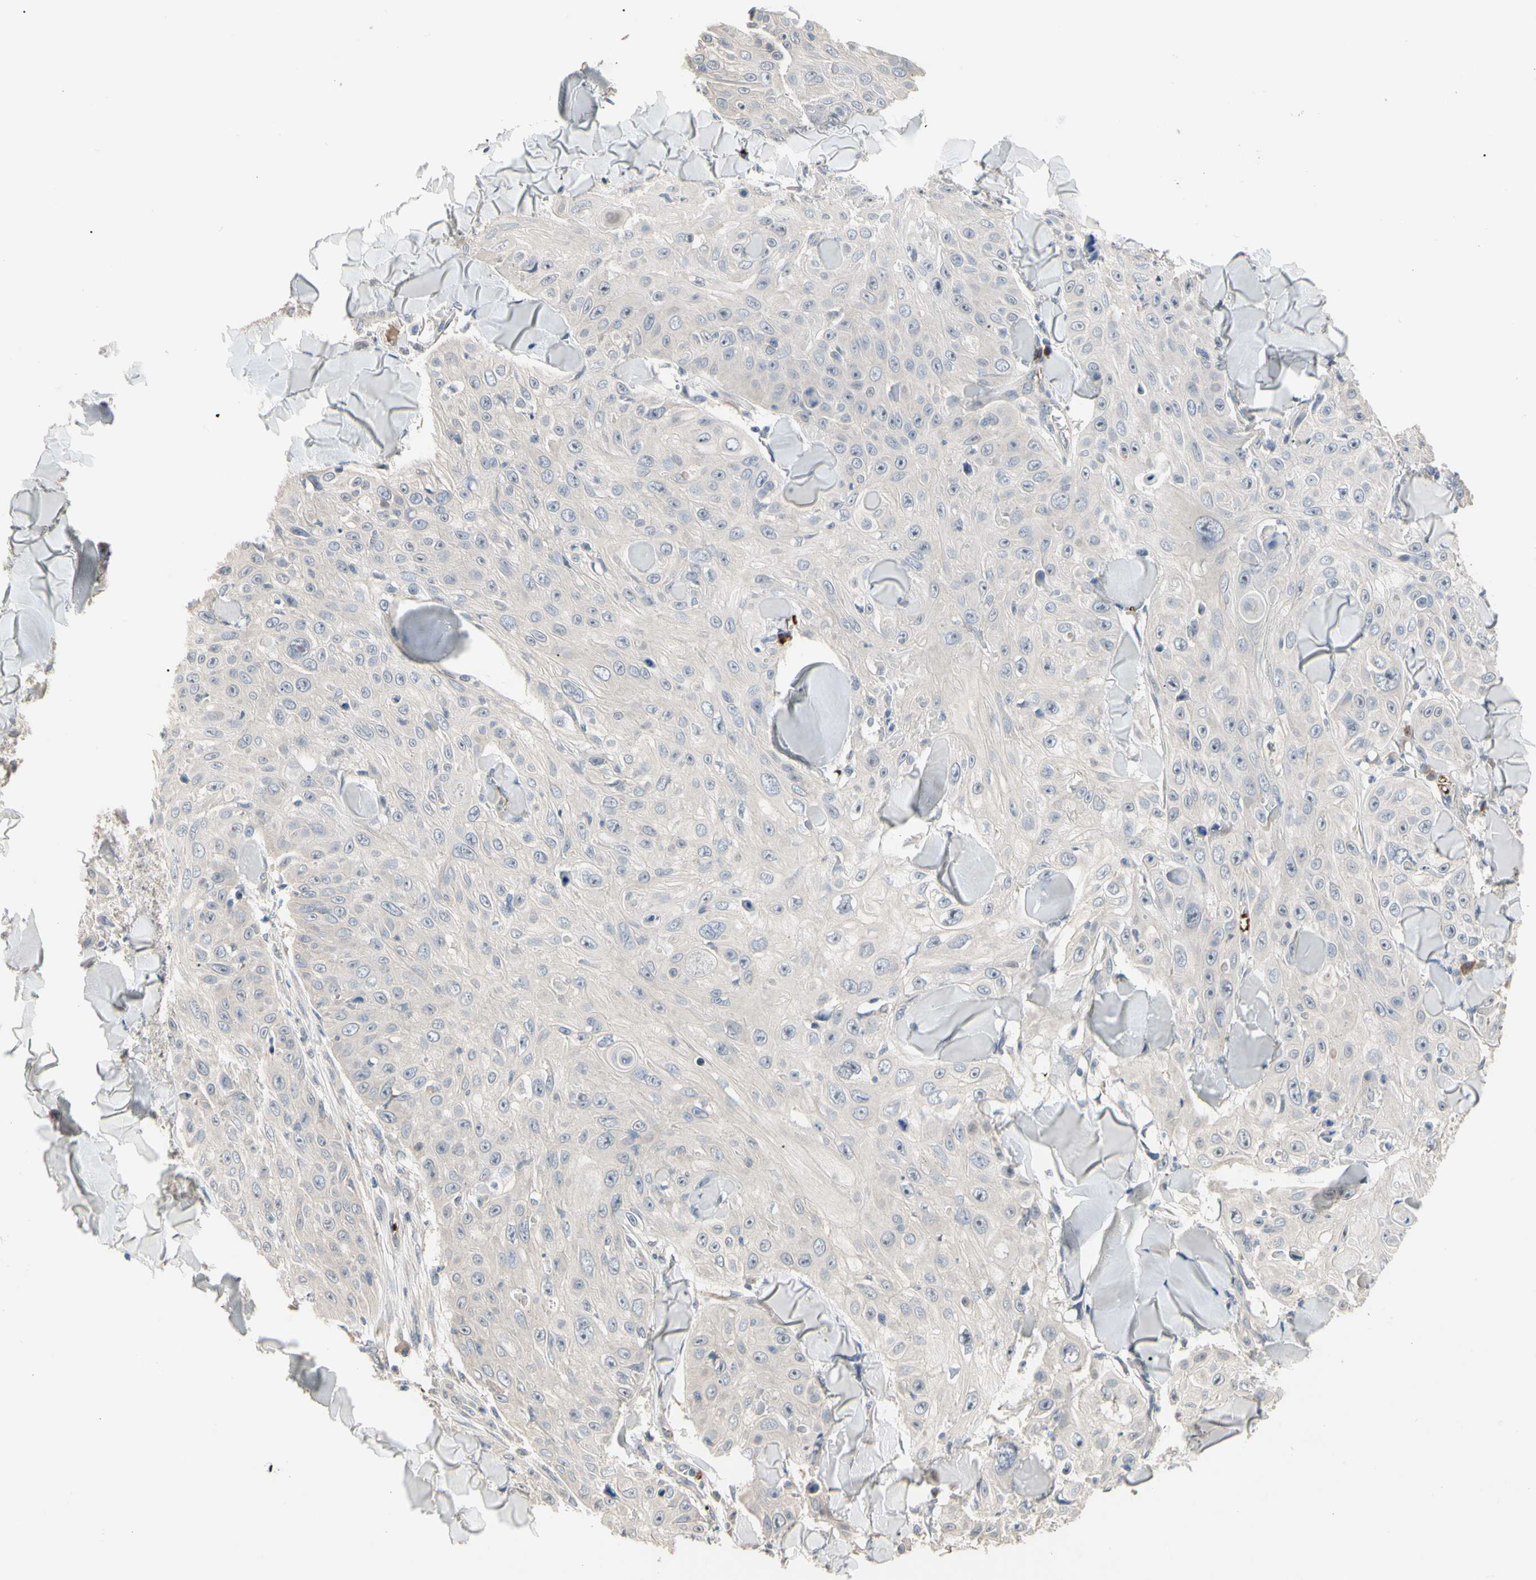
{"staining": {"intensity": "weak", "quantity": "<25%", "location": "nuclear"}, "tissue": "skin cancer", "cell_type": "Tumor cells", "image_type": "cancer", "snomed": [{"axis": "morphology", "description": "Squamous cell carcinoma, NOS"}, {"axis": "topography", "description": "Skin"}], "caption": "This is an IHC photomicrograph of skin squamous cell carcinoma. There is no positivity in tumor cells.", "gene": "HMGCR", "patient": {"sex": "male", "age": 86}}